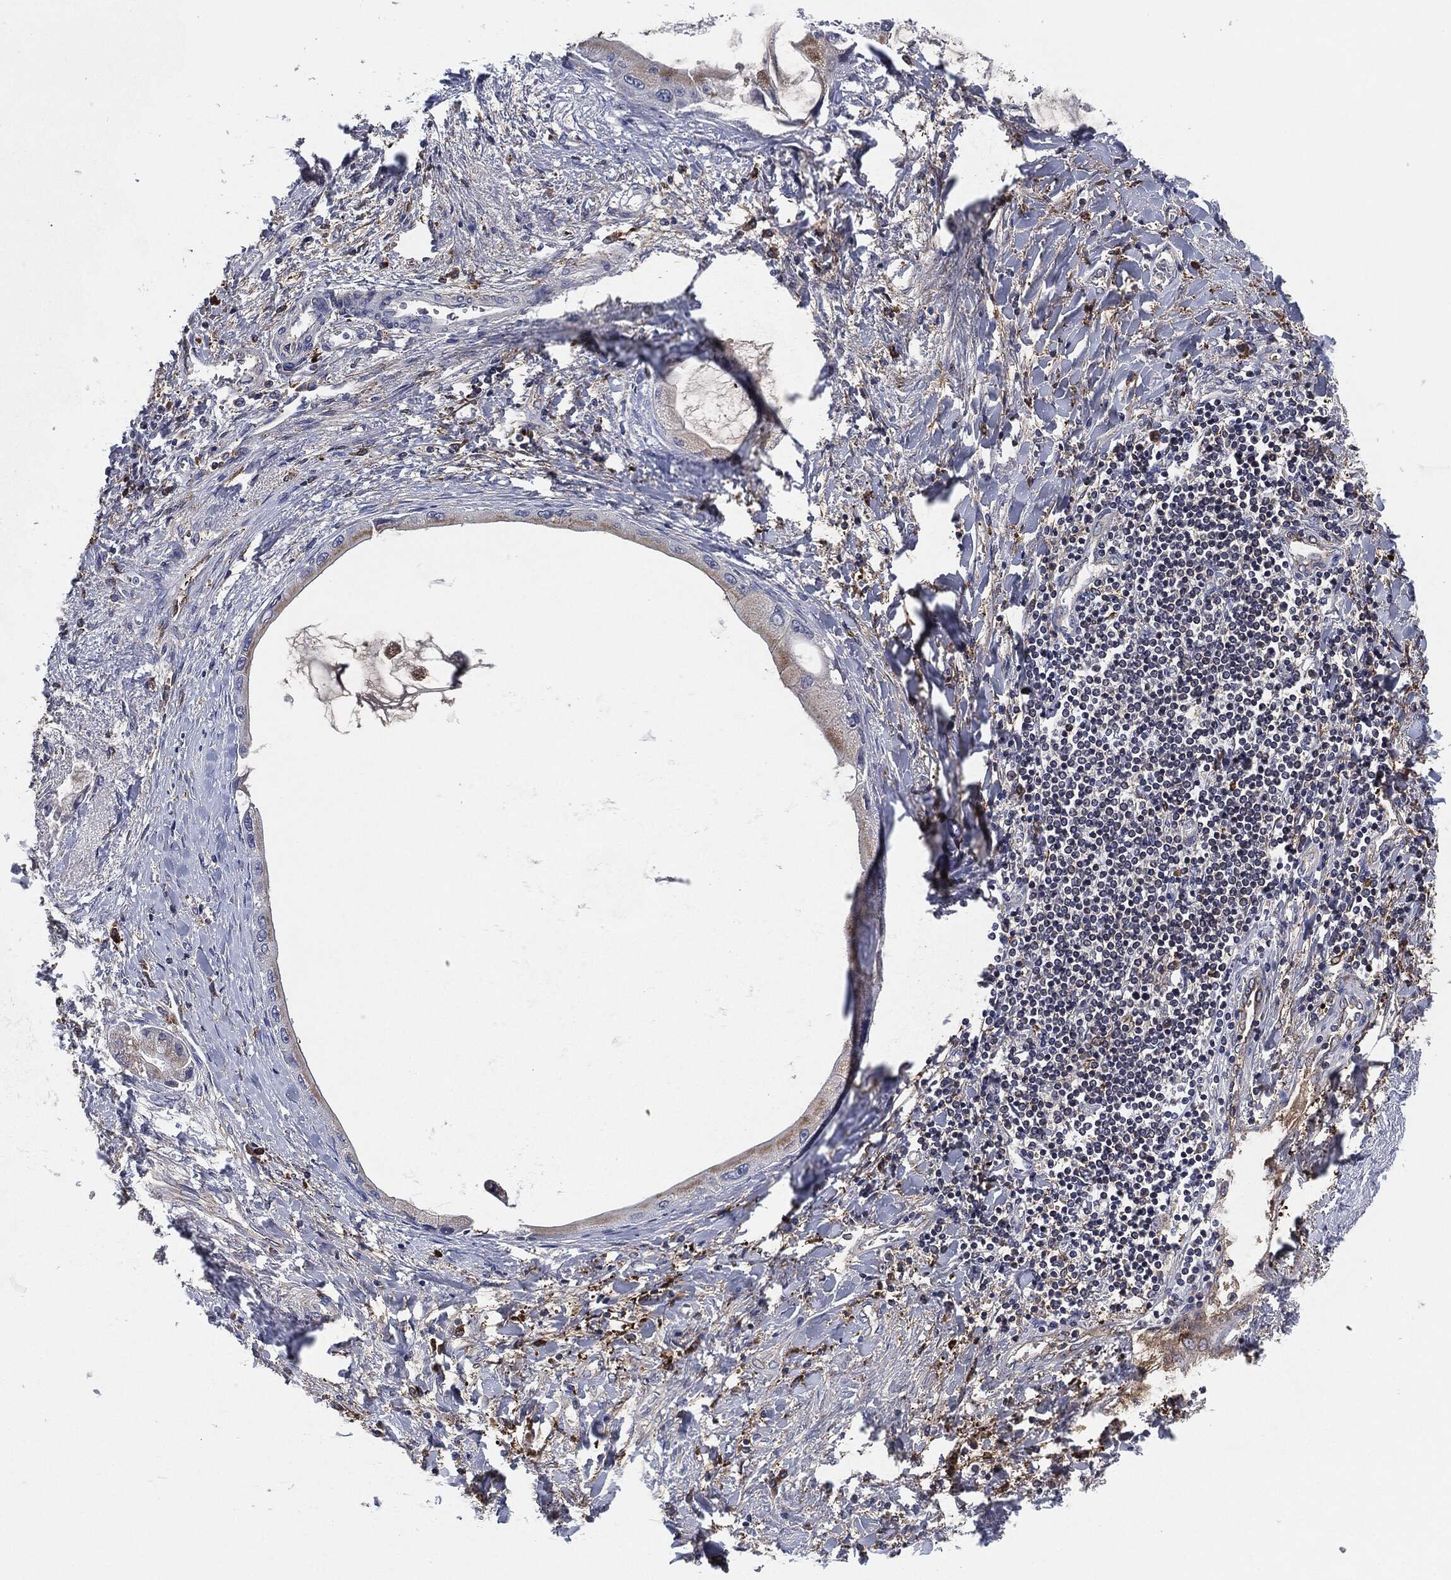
{"staining": {"intensity": "negative", "quantity": "none", "location": "none"}, "tissue": "liver cancer", "cell_type": "Tumor cells", "image_type": "cancer", "snomed": [{"axis": "morphology", "description": "Cholangiocarcinoma"}, {"axis": "topography", "description": "Liver"}], "caption": "The micrograph exhibits no significant staining in tumor cells of liver cholangiocarcinoma. (Stains: DAB (3,3'-diaminobenzidine) immunohistochemistry with hematoxylin counter stain, Microscopy: brightfield microscopy at high magnification).", "gene": "TMEM11", "patient": {"sex": "male", "age": 50}}